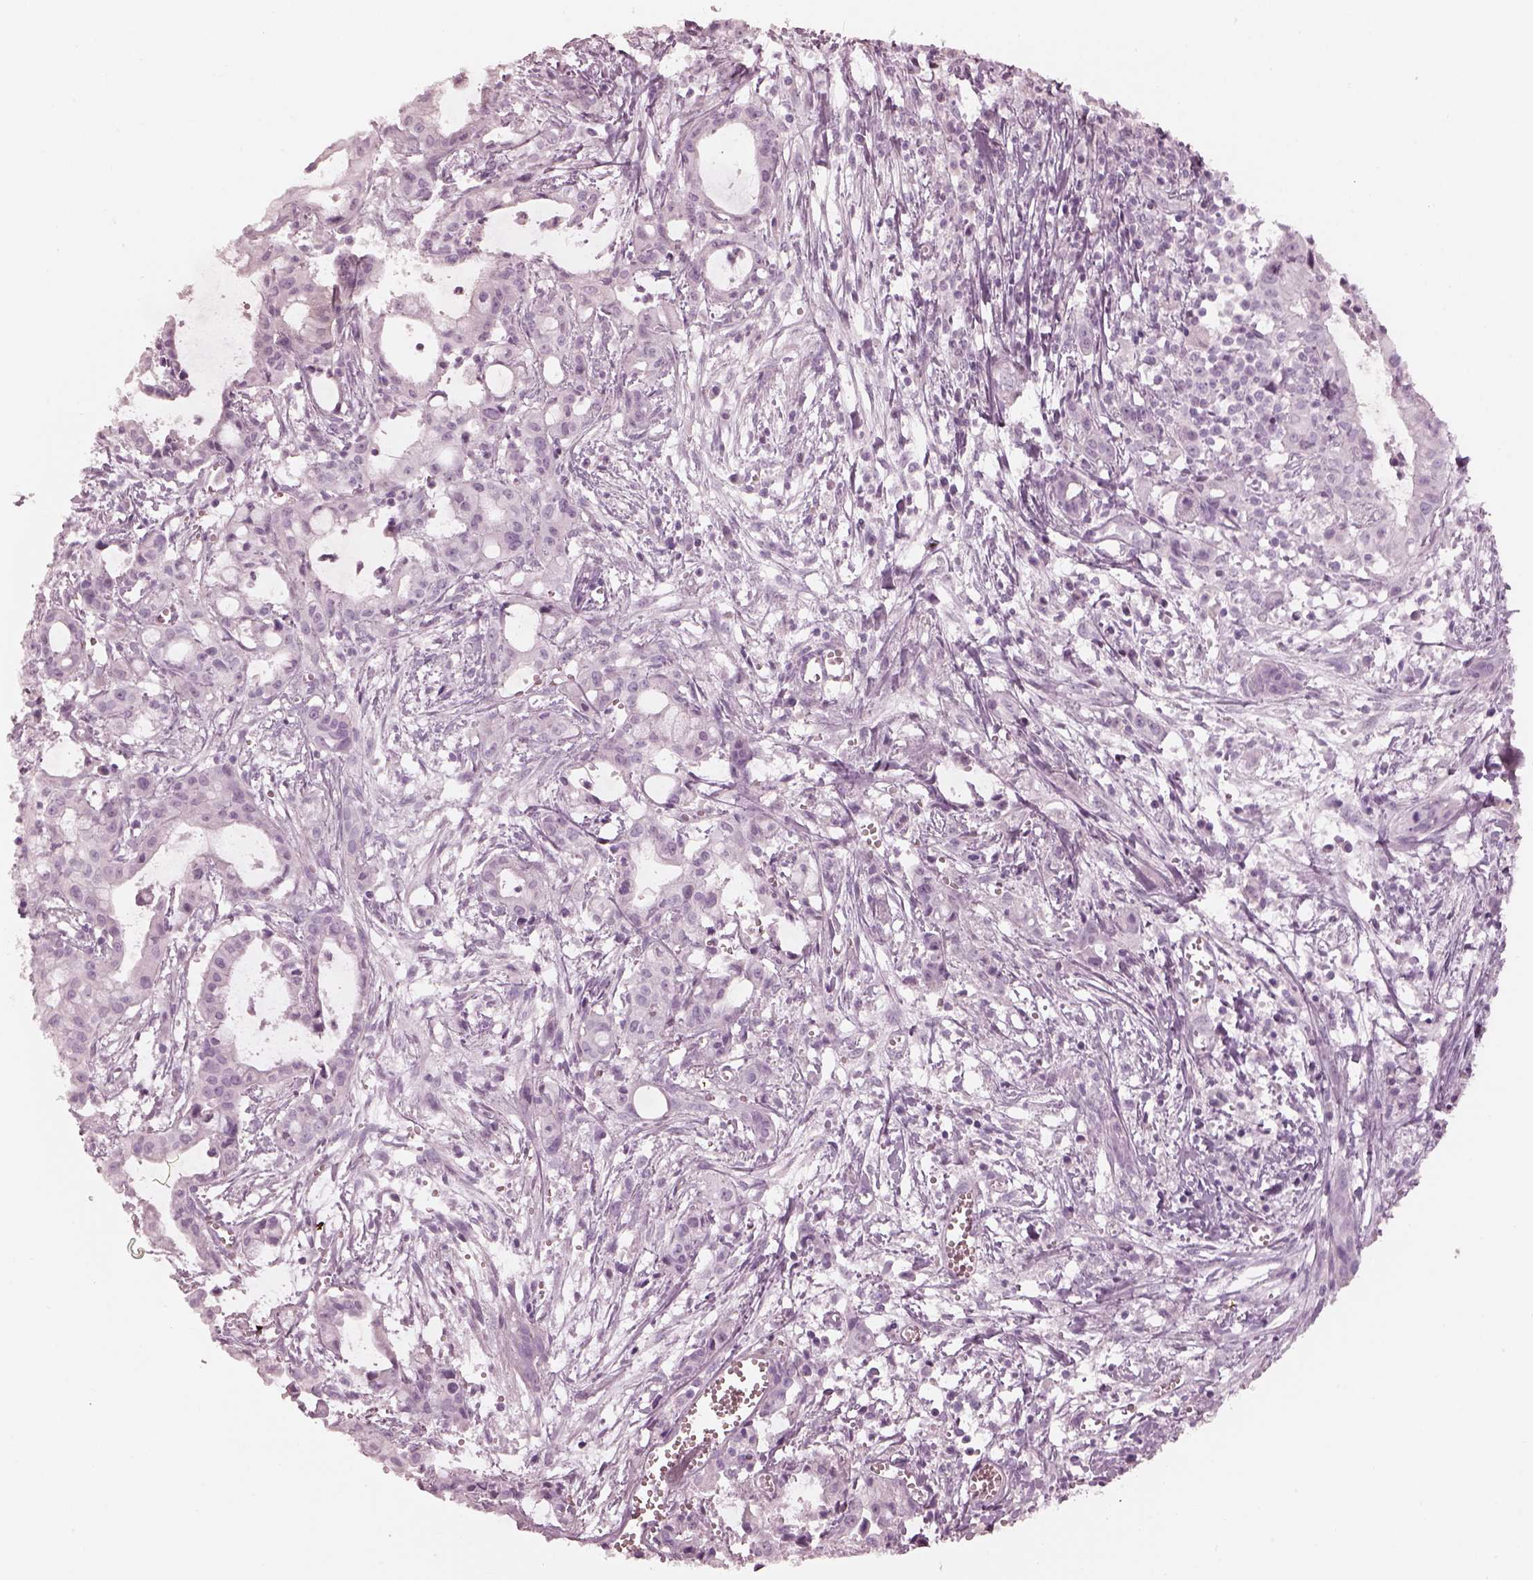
{"staining": {"intensity": "negative", "quantity": "none", "location": "none"}, "tissue": "pancreatic cancer", "cell_type": "Tumor cells", "image_type": "cancer", "snomed": [{"axis": "morphology", "description": "Adenocarcinoma, NOS"}, {"axis": "topography", "description": "Pancreas"}], "caption": "The image shows no staining of tumor cells in pancreatic adenocarcinoma.", "gene": "RSPH9", "patient": {"sex": "male", "age": 48}}